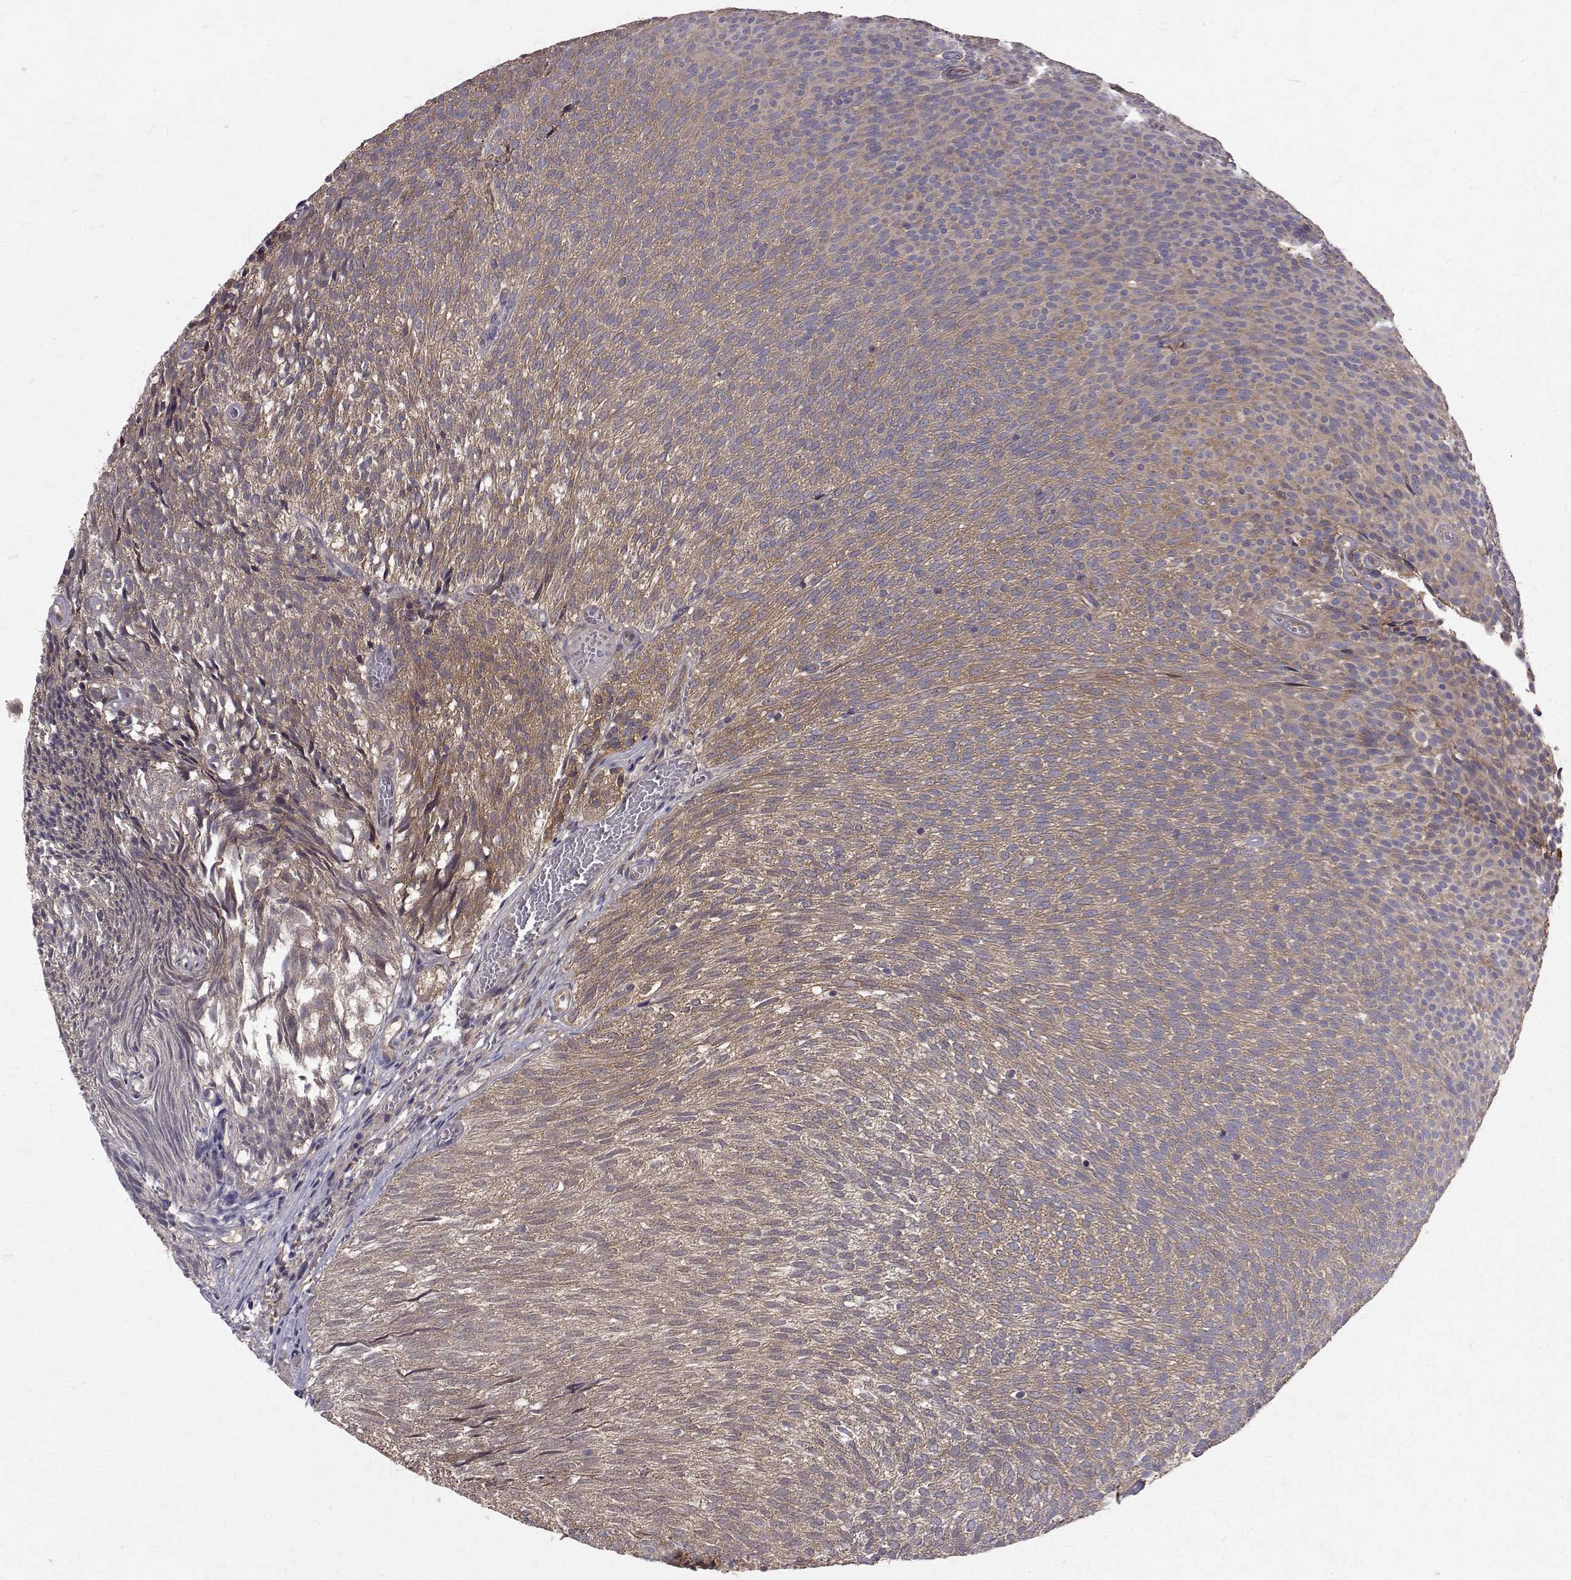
{"staining": {"intensity": "weak", "quantity": "25%-75%", "location": "cytoplasmic/membranous"}, "tissue": "urothelial cancer", "cell_type": "Tumor cells", "image_type": "cancer", "snomed": [{"axis": "morphology", "description": "Urothelial carcinoma, Low grade"}, {"axis": "topography", "description": "Urinary bladder"}], "caption": "About 25%-75% of tumor cells in human urothelial cancer demonstrate weak cytoplasmic/membranous protein staining as visualized by brown immunohistochemical staining.", "gene": "FARSB", "patient": {"sex": "male", "age": 77}}